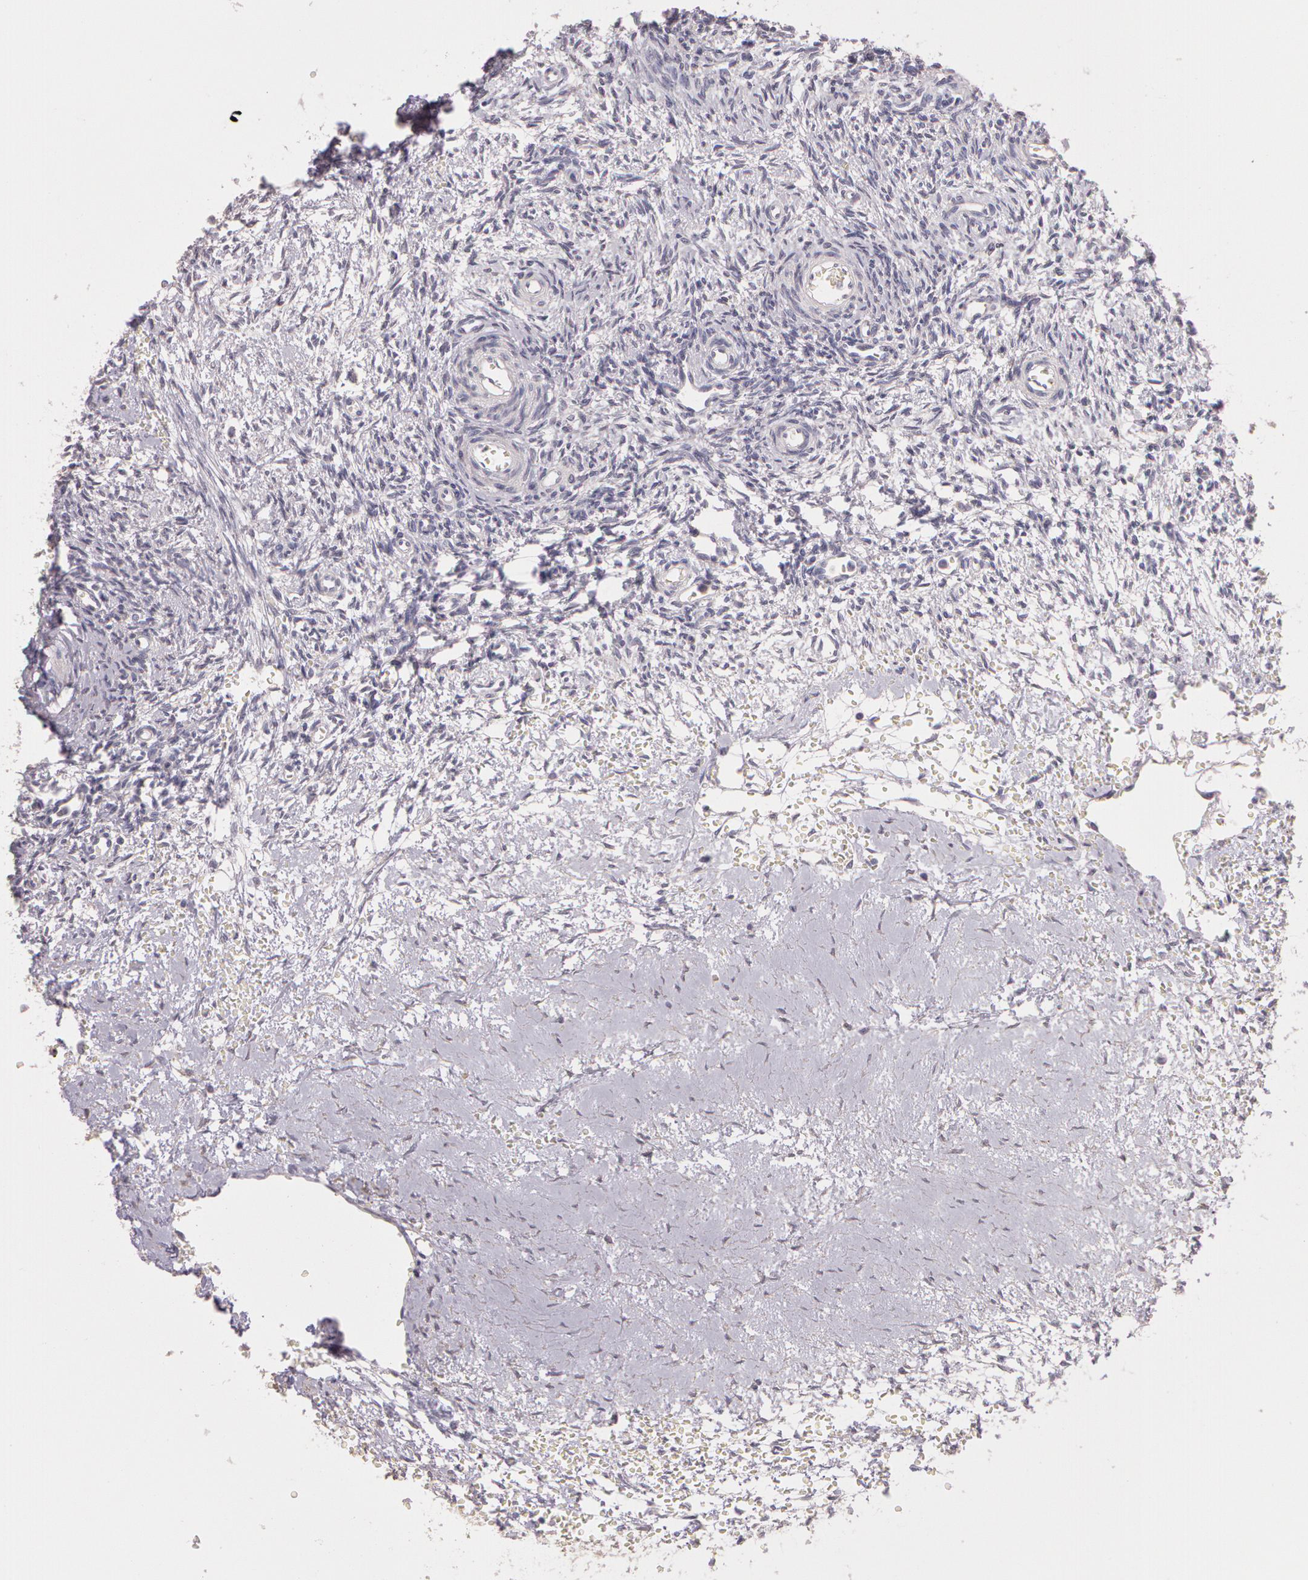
{"staining": {"intensity": "negative", "quantity": "none", "location": "none"}, "tissue": "ovary", "cell_type": "Follicle cells", "image_type": "normal", "snomed": [{"axis": "morphology", "description": "Normal tissue, NOS"}, {"axis": "topography", "description": "Ovary"}], "caption": "High power microscopy image of an immunohistochemistry (IHC) image of benign ovary, revealing no significant positivity in follicle cells. (DAB IHC visualized using brightfield microscopy, high magnification).", "gene": "G2E3", "patient": {"sex": "female", "age": 39}}